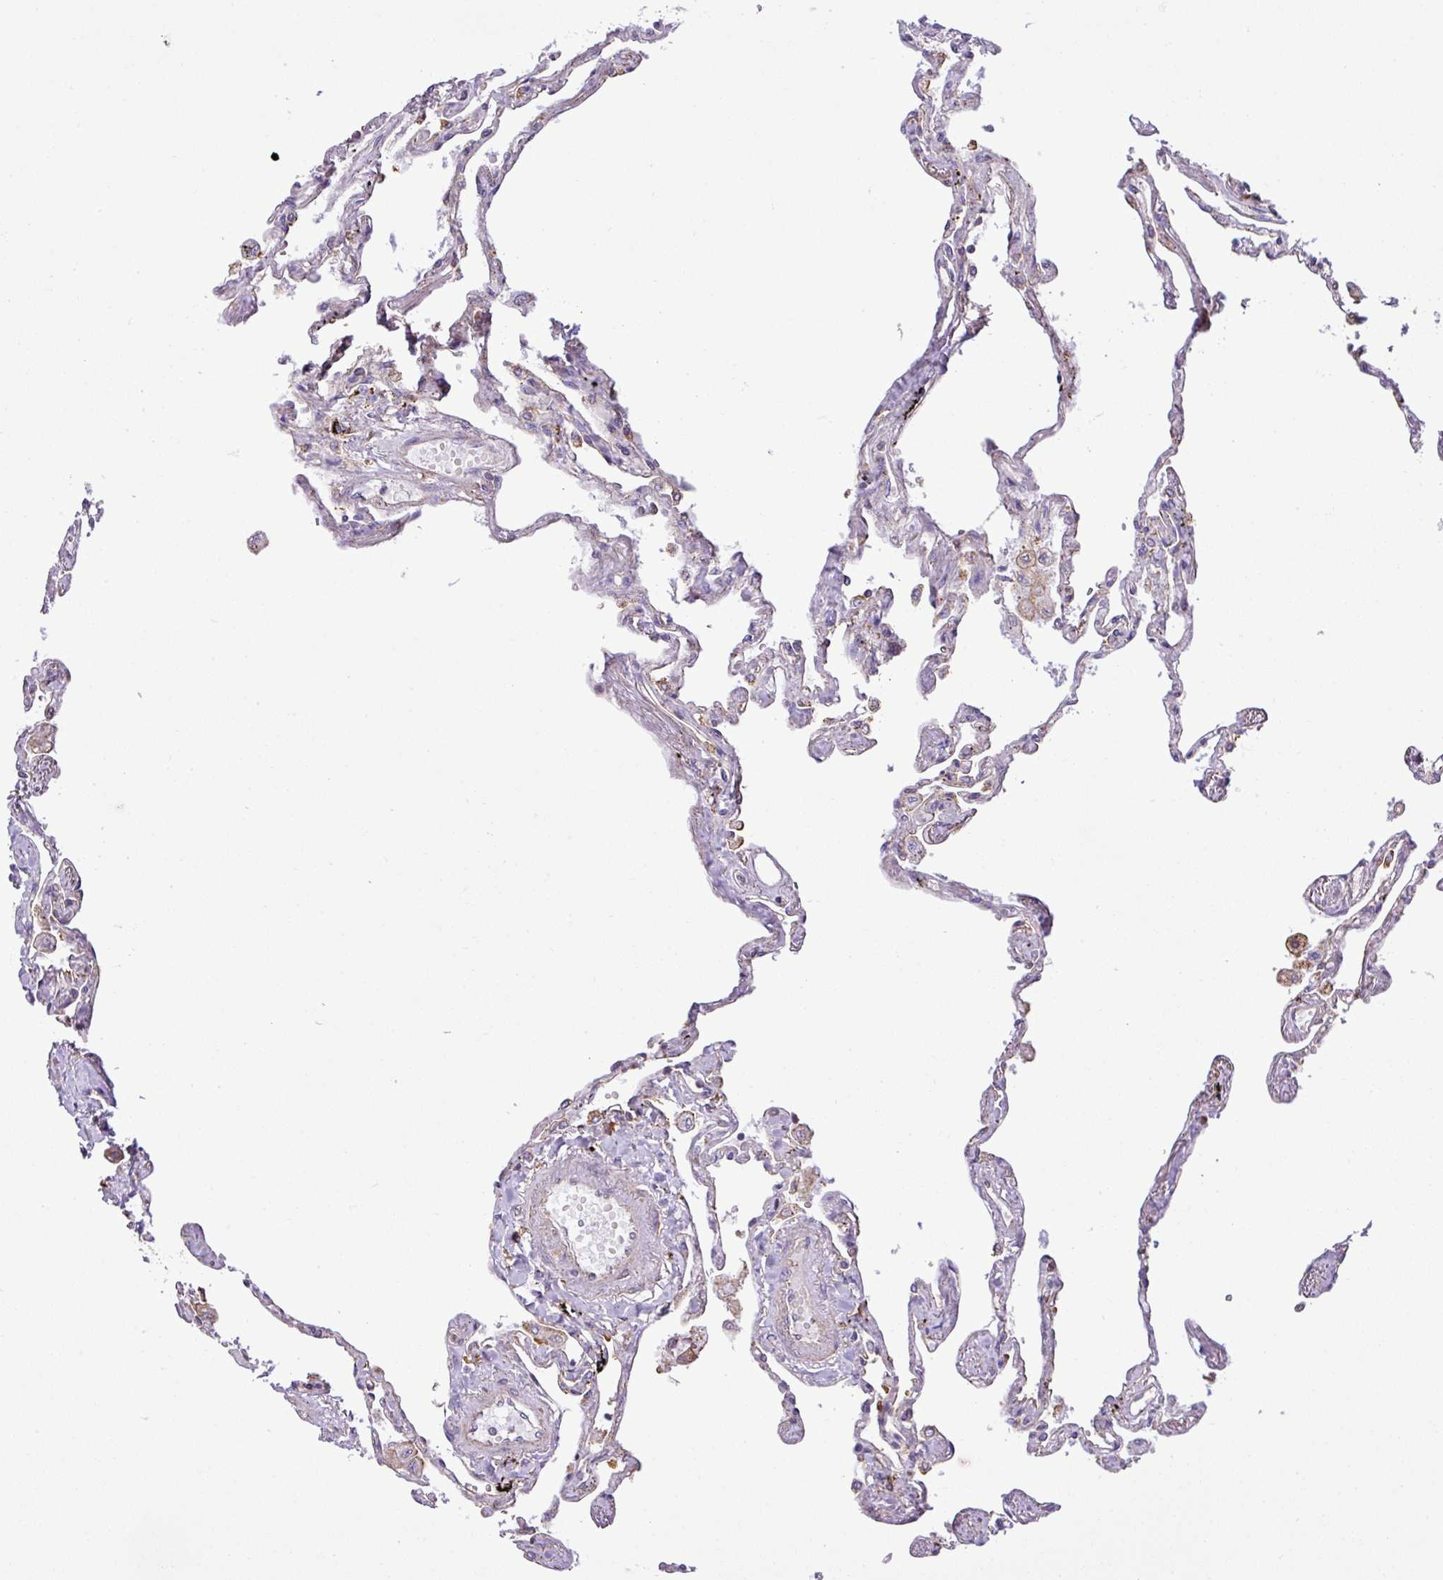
{"staining": {"intensity": "moderate", "quantity": "<25%", "location": "cytoplasmic/membranous"}, "tissue": "lung", "cell_type": "Alveolar cells", "image_type": "normal", "snomed": [{"axis": "morphology", "description": "Normal tissue, NOS"}, {"axis": "topography", "description": "Lung"}], "caption": "Lung stained with immunohistochemistry shows moderate cytoplasmic/membranous positivity in about <25% of alveolar cells. The staining was performed using DAB to visualize the protein expression in brown, while the nuclei were stained in blue with hematoxylin (Magnification: 20x).", "gene": "ZSCAN5A", "patient": {"sex": "female", "age": 67}}